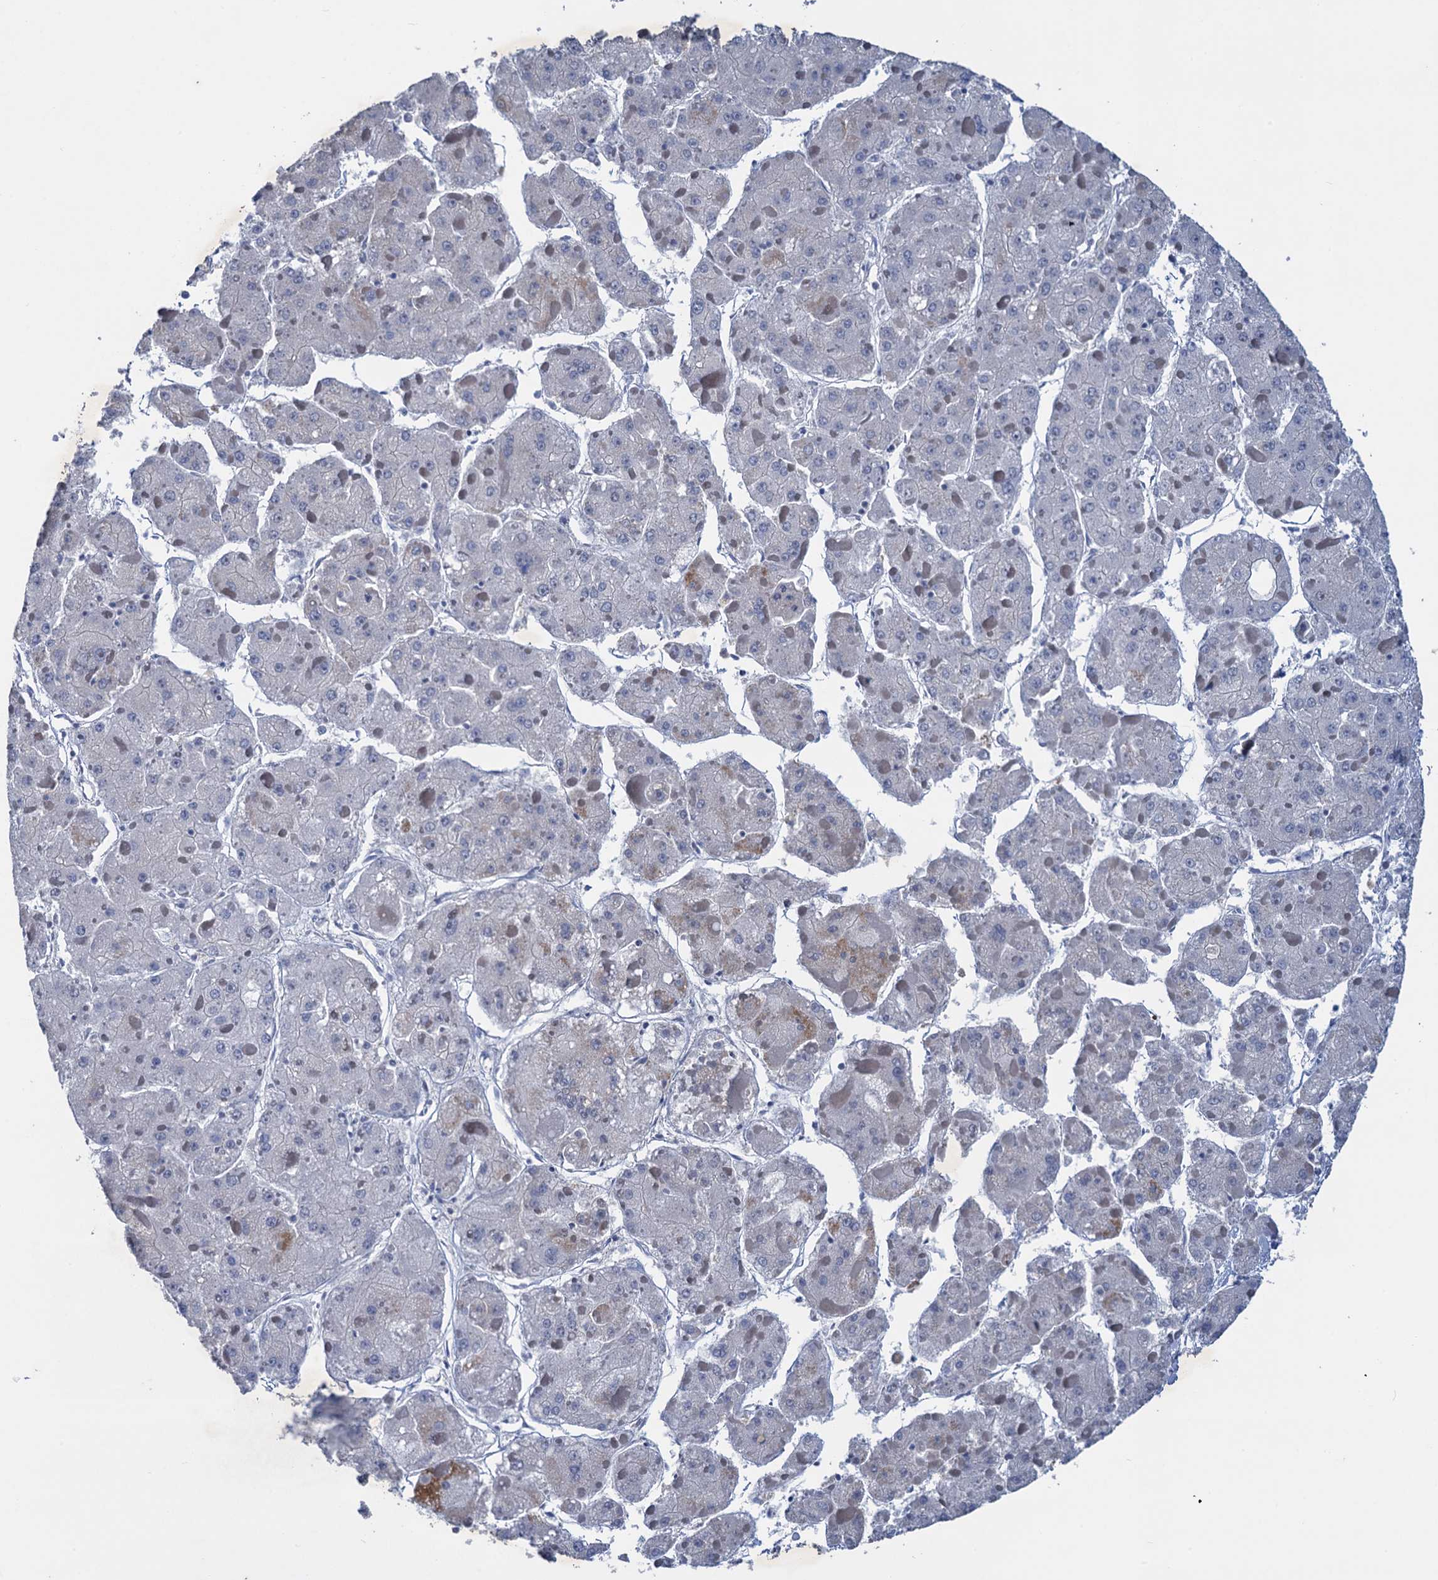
{"staining": {"intensity": "negative", "quantity": "none", "location": "none"}, "tissue": "liver cancer", "cell_type": "Tumor cells", "image_type": "cancer", "snomed": [{"axis": "morphology", "description": "Carcinoma, Hepatocellular, NOS"}, {"axis": "topography", "description": "Liver"}], "caption": "Immunohistochemistry of human liver hepatocellular carcinoma displays no staining in tumor cells.", "gene": "ESYT3", "patient": {"sex": "female", "age": 73}}